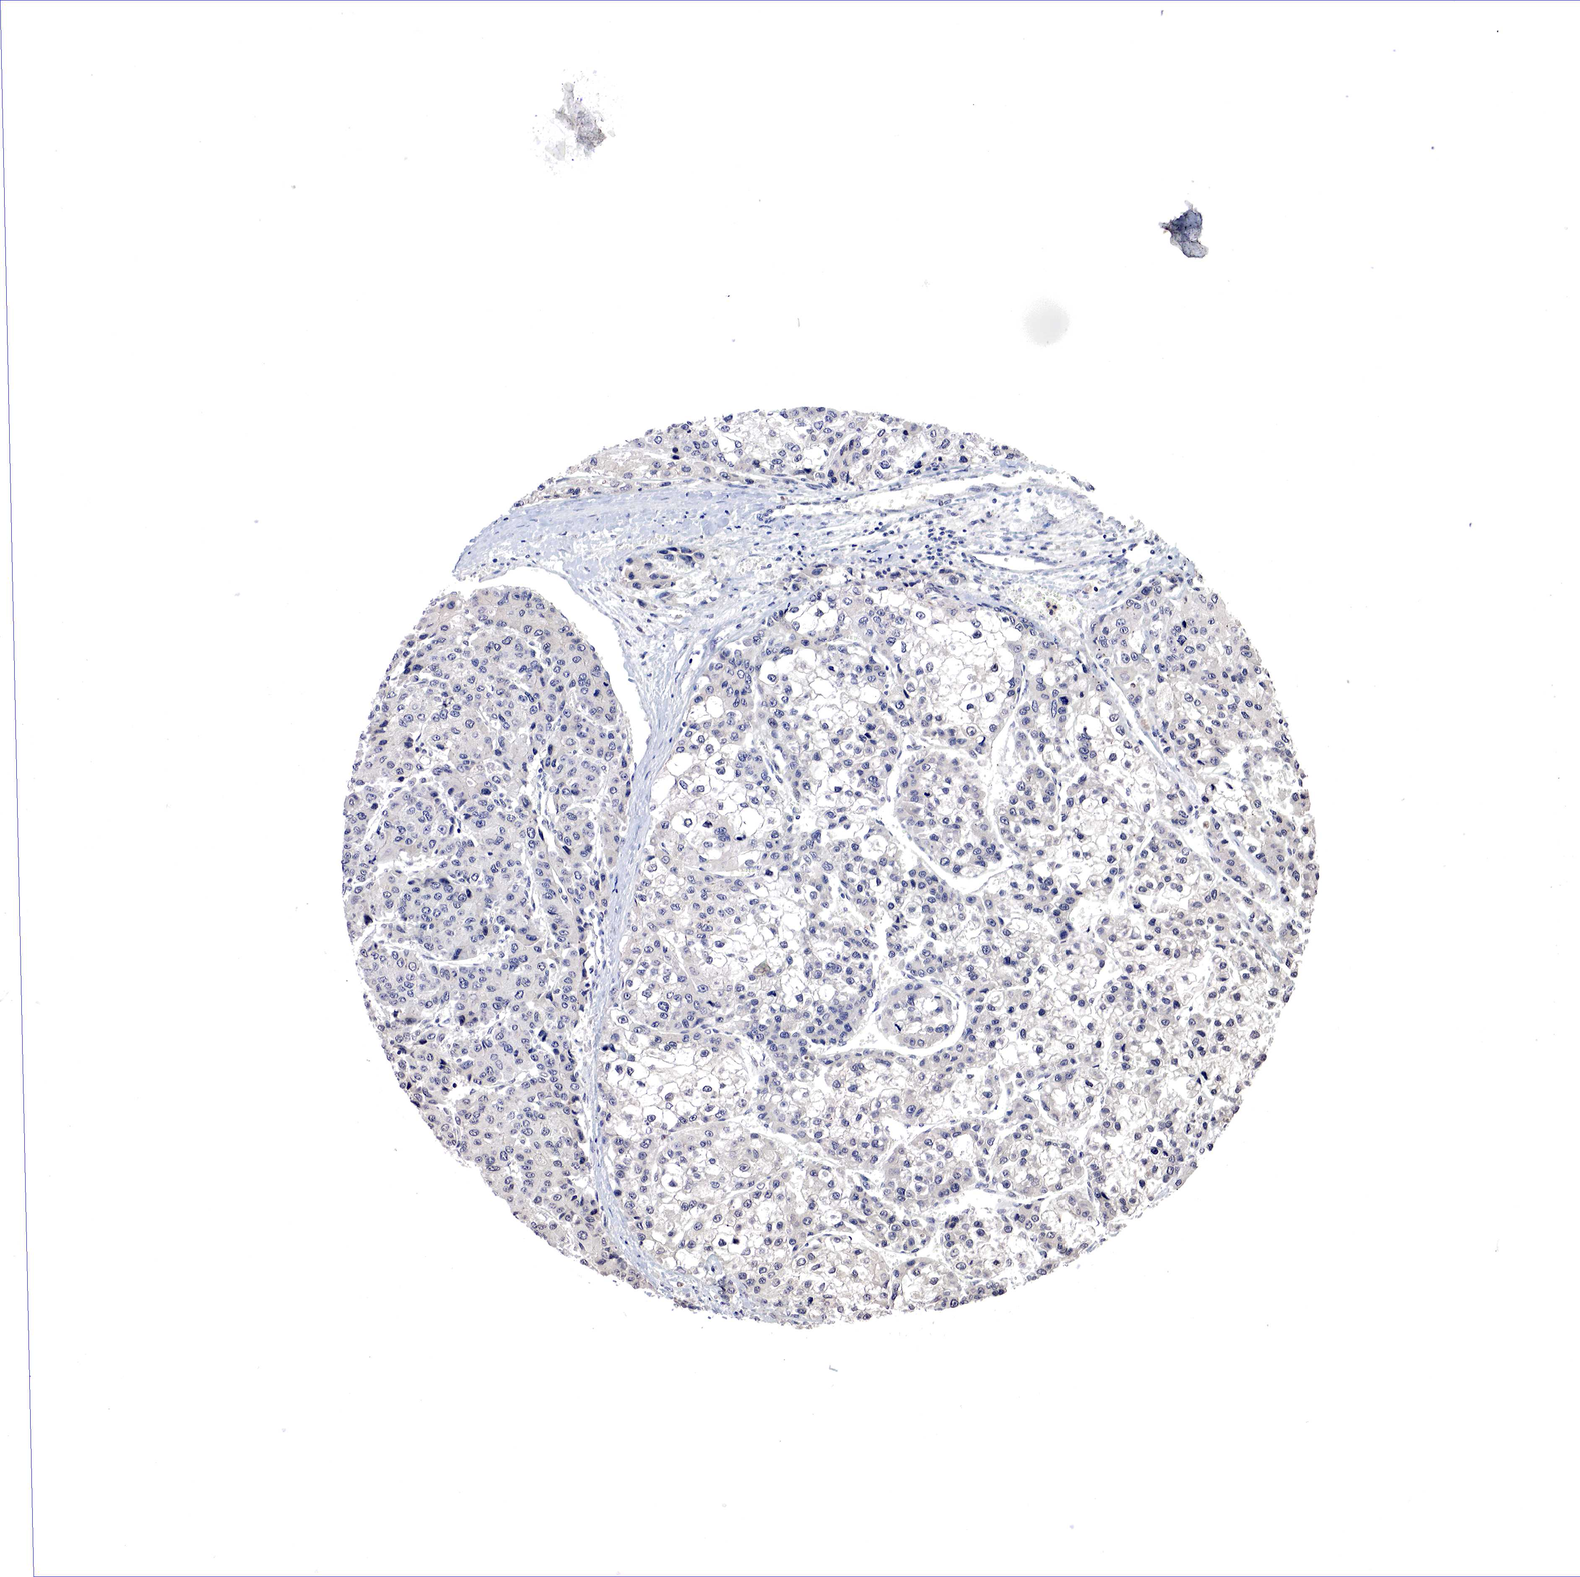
{"staining": {"intensity": "negative", "quantity": "none", "location": "none"}, "tissue": "liver cancer", "cell_type": "Tumor cells", "image_type": "cancer", "snomed": [{"axis": "morphology", "description": "Carcinoma, Hepatocellular, NOS"}, {"axis": "topography", "description": "Liver"}], "caption": "A histopathology image of hepatocellular carcinoma (liver) stained for a protein exhibits no brown staining in tumor cells.", "gene": "DACH2", "patient": {"sex": "female", "age": 66}}